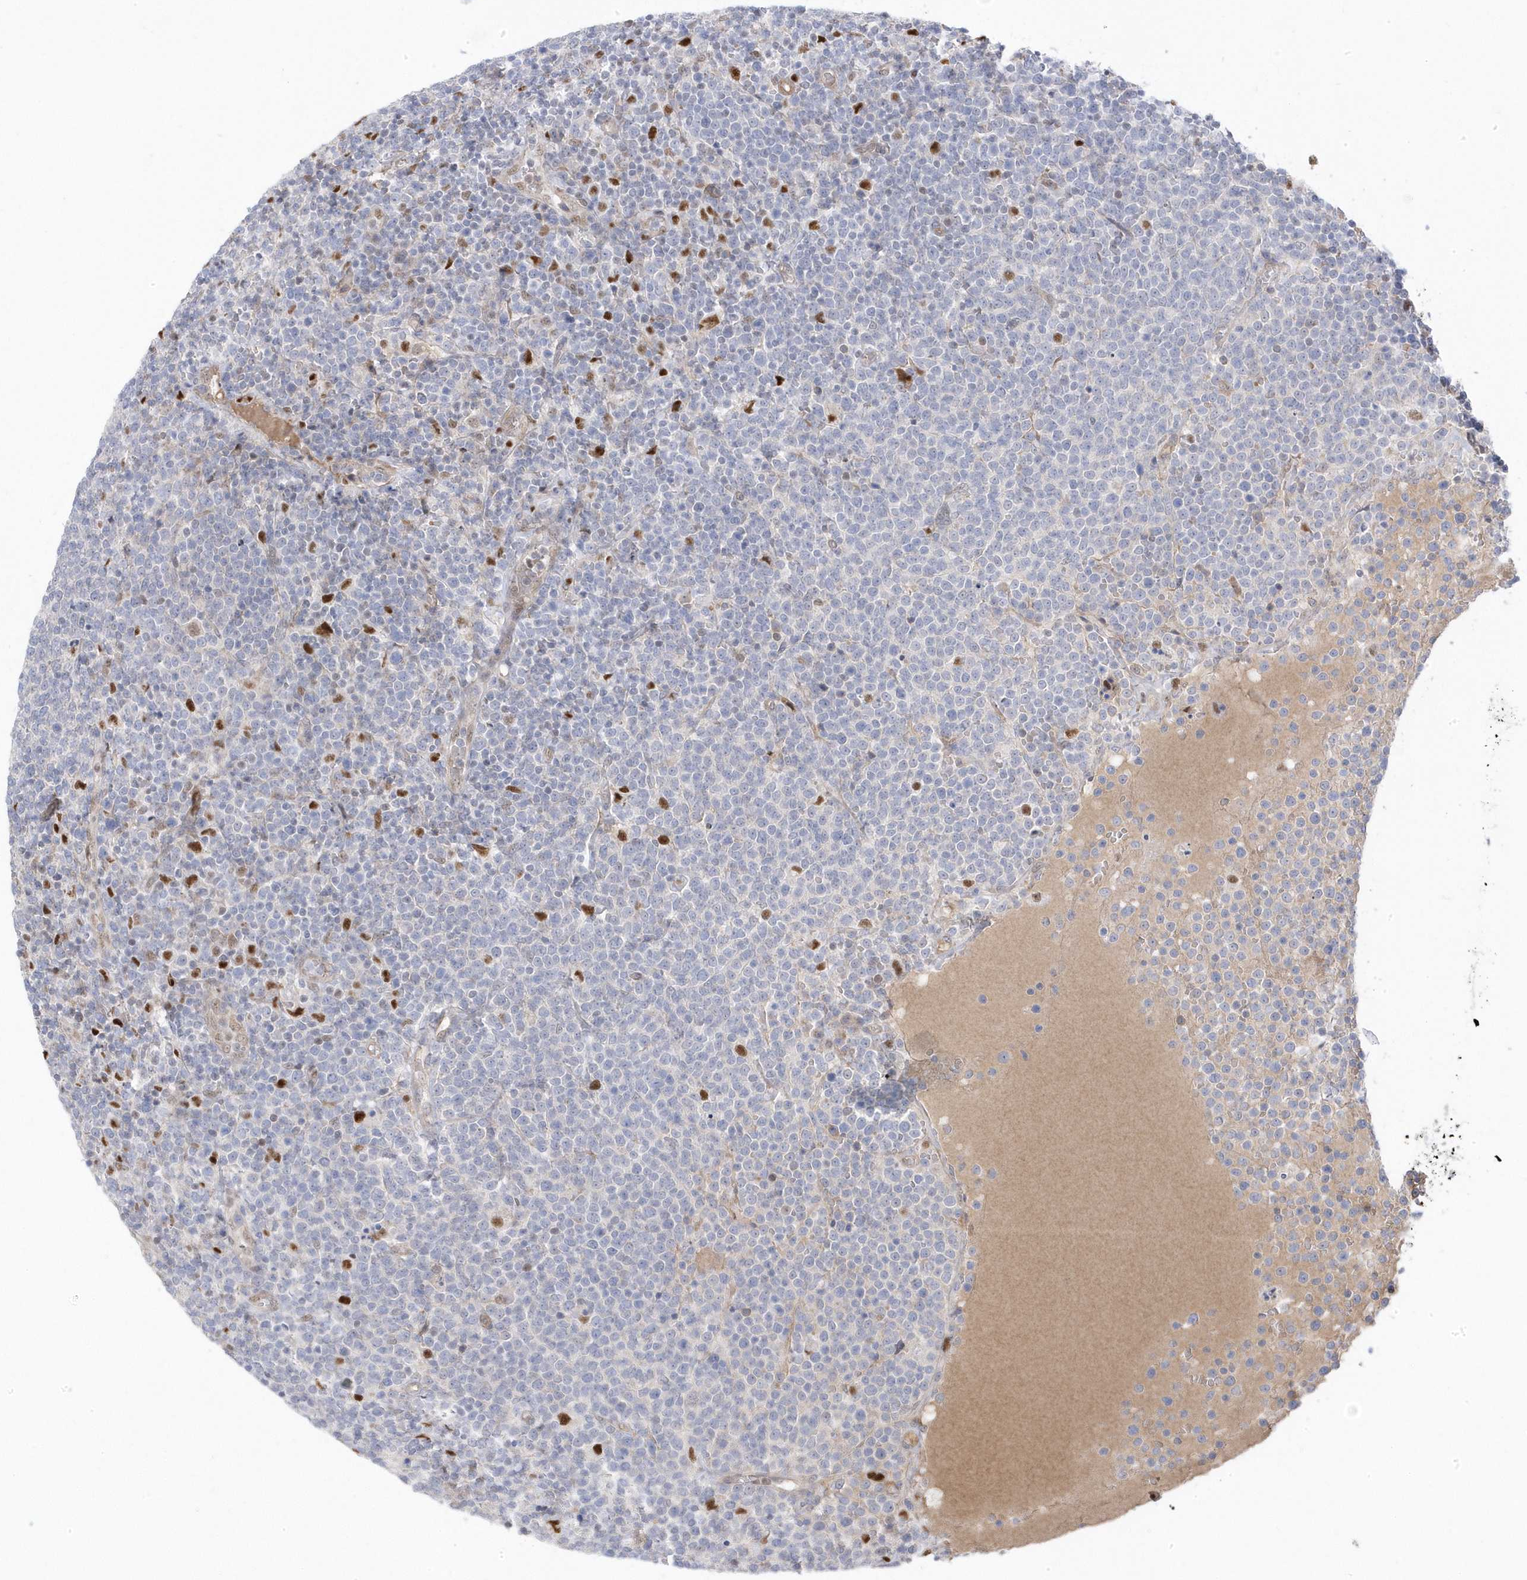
{"staining": {"intensity": "negative", "quantity": "none", "location": "none"}, "tissue": "lymphoma", "cell_type": "Tumor cells", "image_type": "cancer", "snomed": [{"axis": "morphology", "description": "Malignant lymphoma, non-Hodgkin's type, High grade"}, {"axis": "topography", "description": "Lymph node"}], "caption": "Protein analysis of lymphoma displays no significant expression in tumor cells.", "gene": "GTPBP6", "patient": {"sex": "male", "age": 61}}